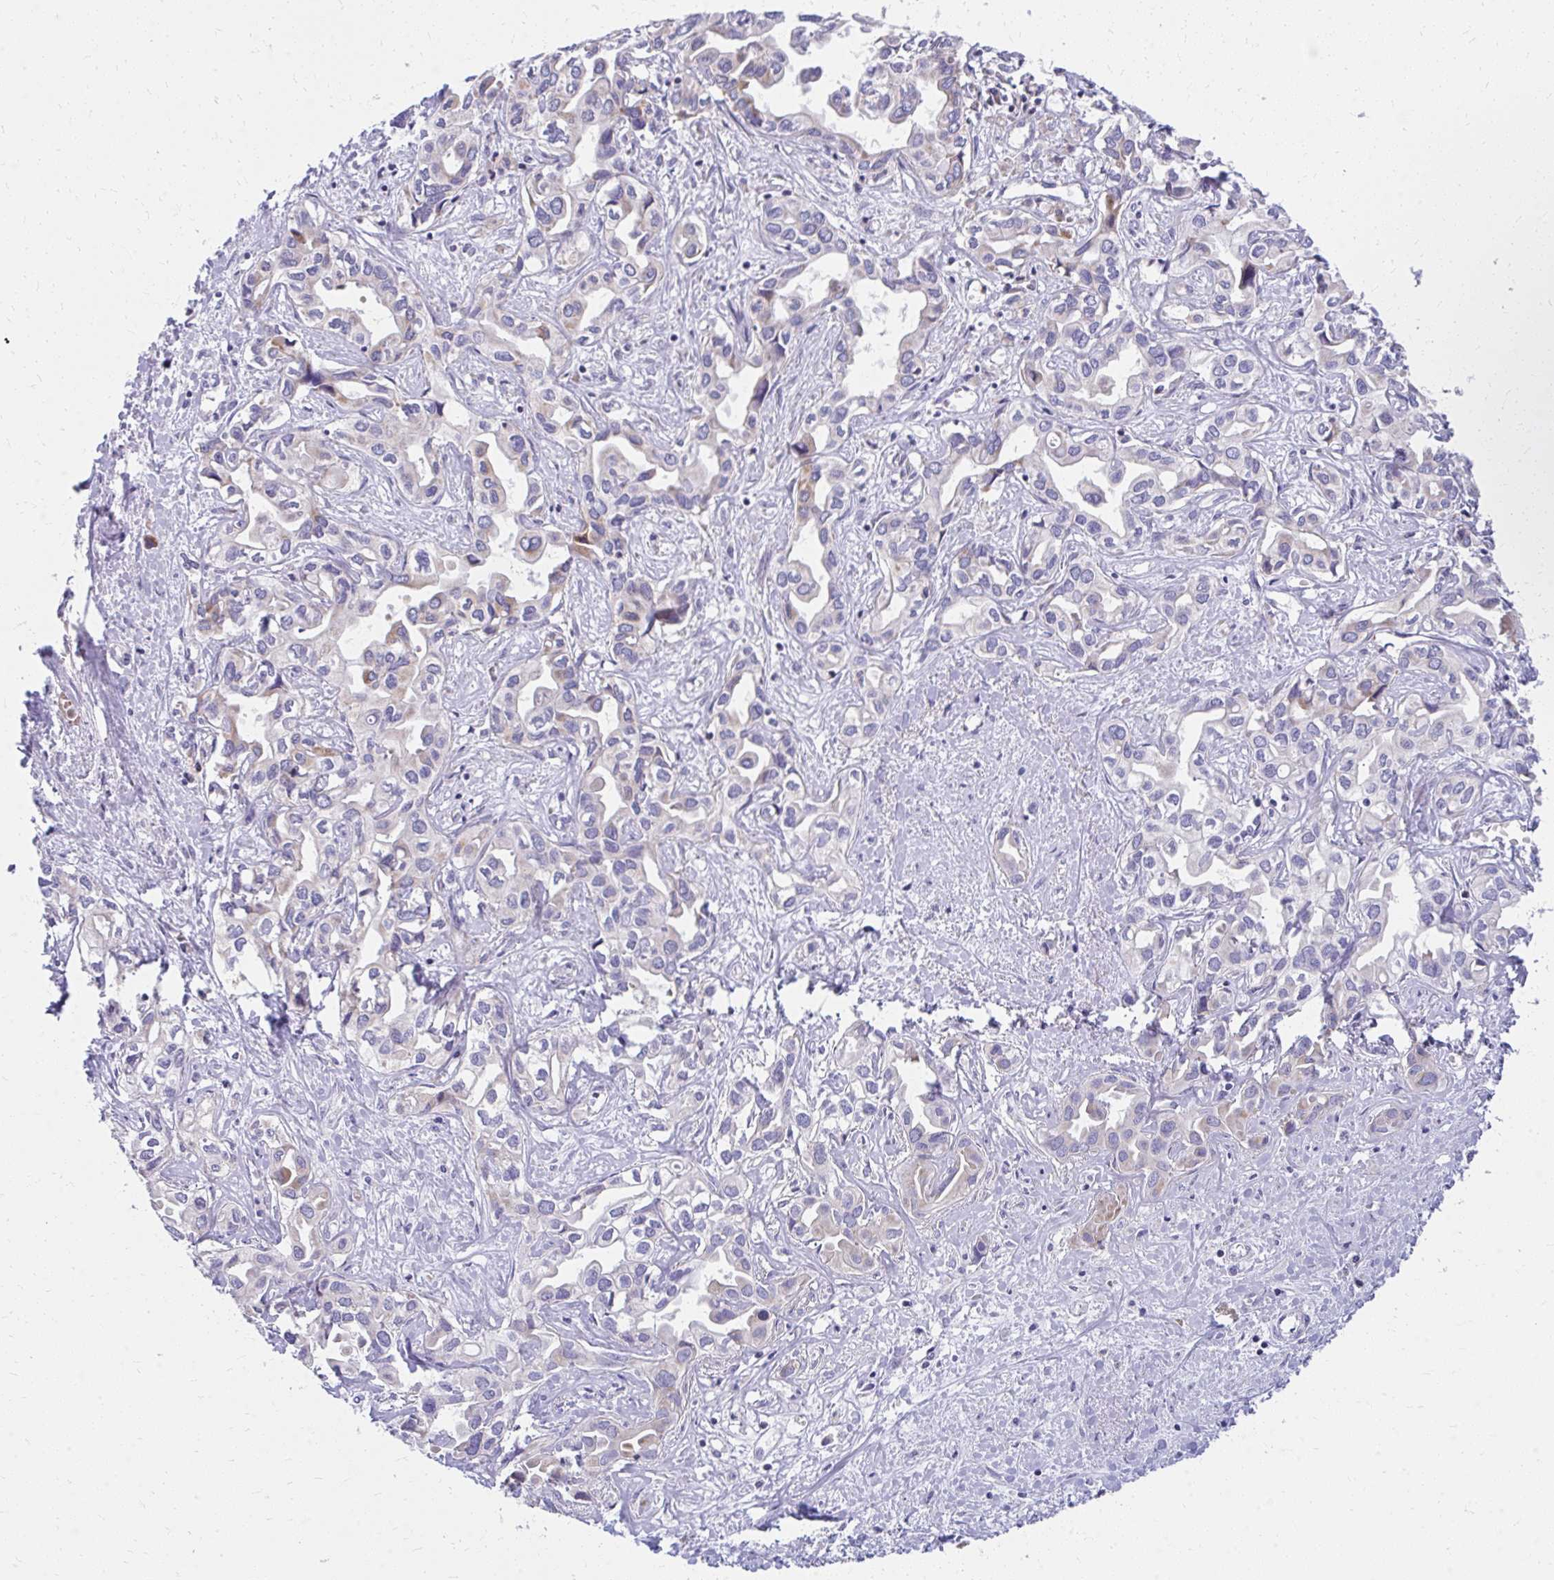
{"staining": {"intensity": "negative", "quantity": "none", "location": "none"}, "tissue": "liver cancer", "cell_type": "Tumor cells", "image_type": "cancer", "snomed": [{"axis": "morphology", "description": "Cholangiocarcinoma"}, {"axis": "topography", "description": "Liver"}], "caption": "The micrograph displays no staining of tumor cells in liver cancer (cholangiocarcinoma).", "gene": "IL37", "patient": {"sex": "female", "age": 64}}